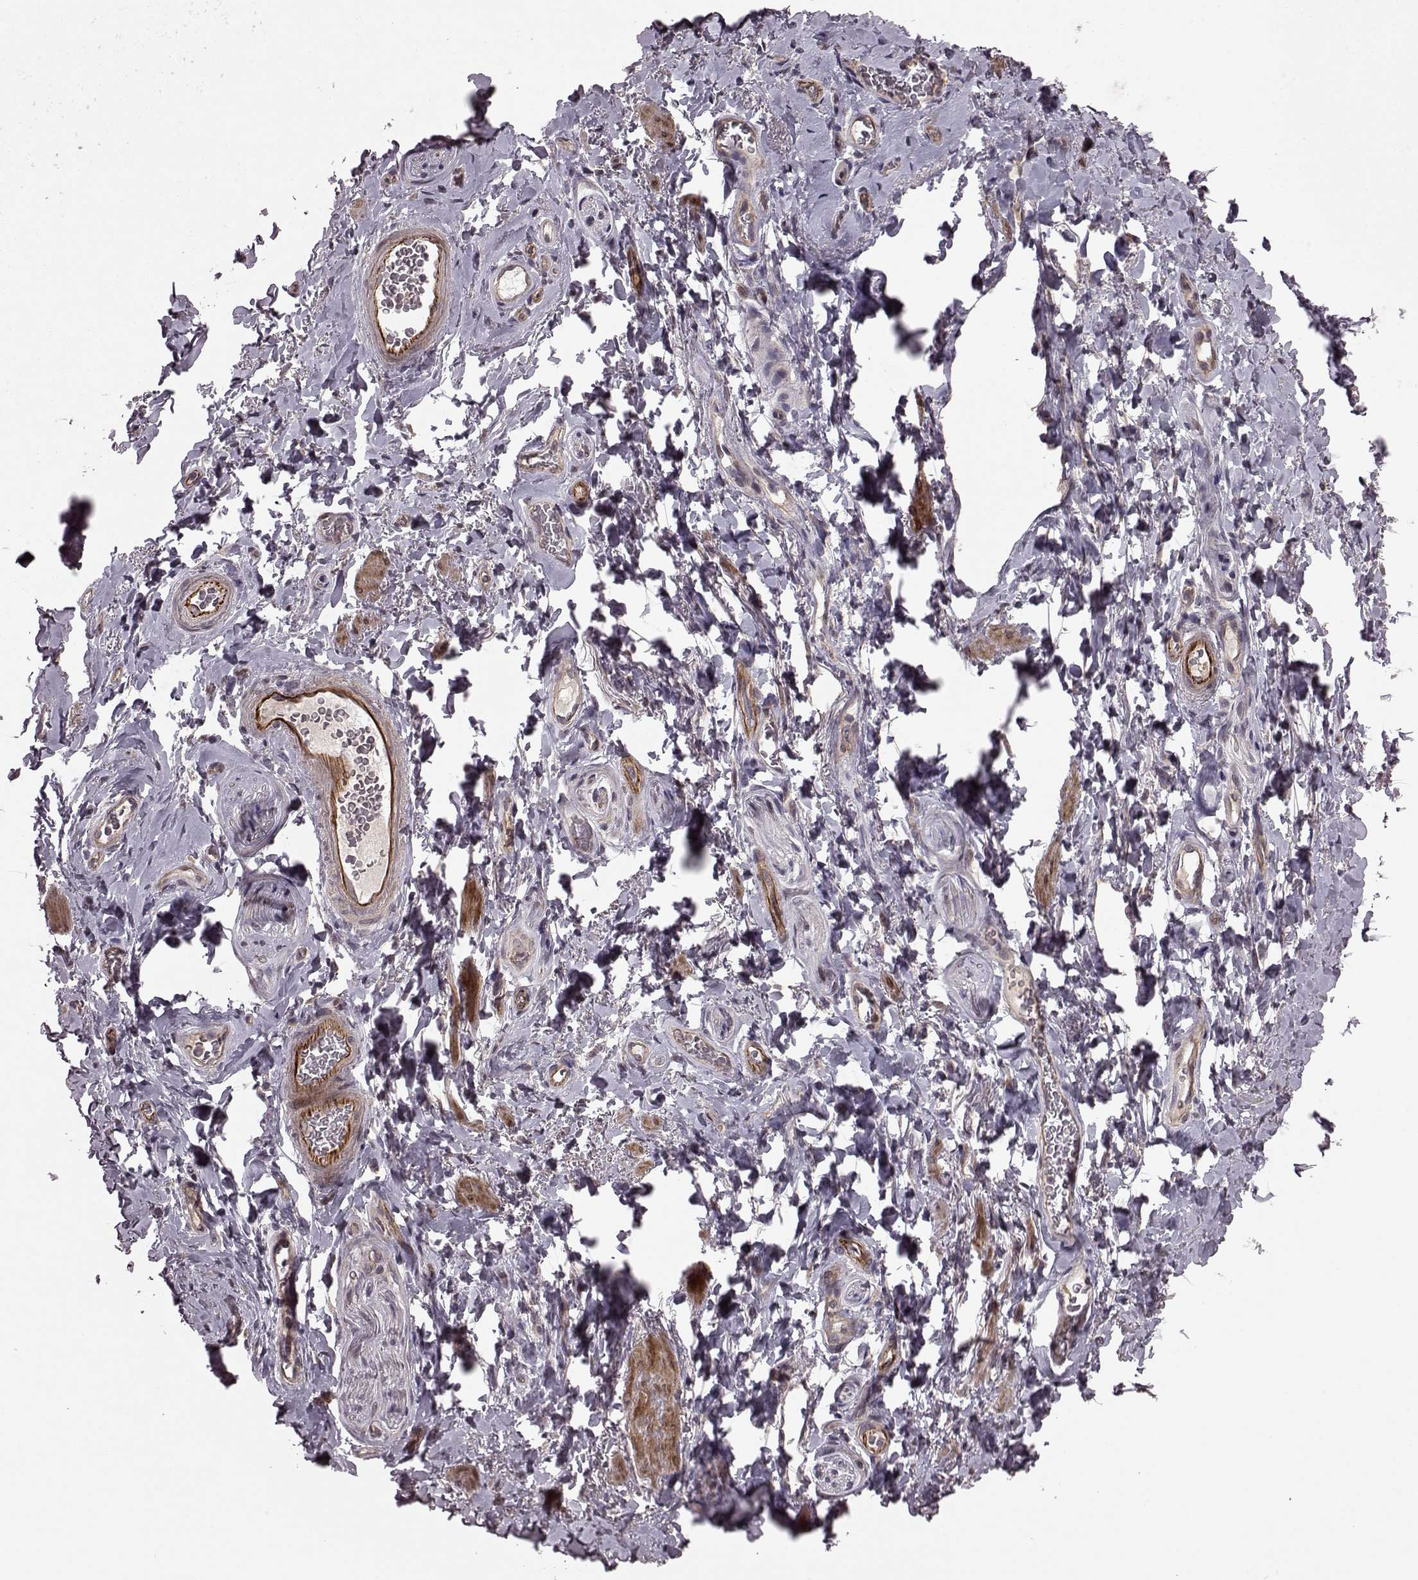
{"staining": {"intensity": "negative", "quantity": "none", "location": "none"}, "tissue": "adipose tissue", "cell_type": "Adipocytes", "image_type": "normal", "snomed": [{"axis": "morphology", "description": "Normal tissue, NOS"}, {"axis": "topography", "description": "Anal"}, {"axis": "topography", "description": "Peripheral nerve tissue"}], "caption": "The immunohistochemistry photomicrograph has no significant expression in adipocytes of adipose tissue. (Stains: DAB immunohistochemistry (IHC) with hematoxylin counter stain, Microscopy: brightfield microscopy at high magnification).", "gene": "SYNPO", "patient": {"sex": "male", "age": 53}}